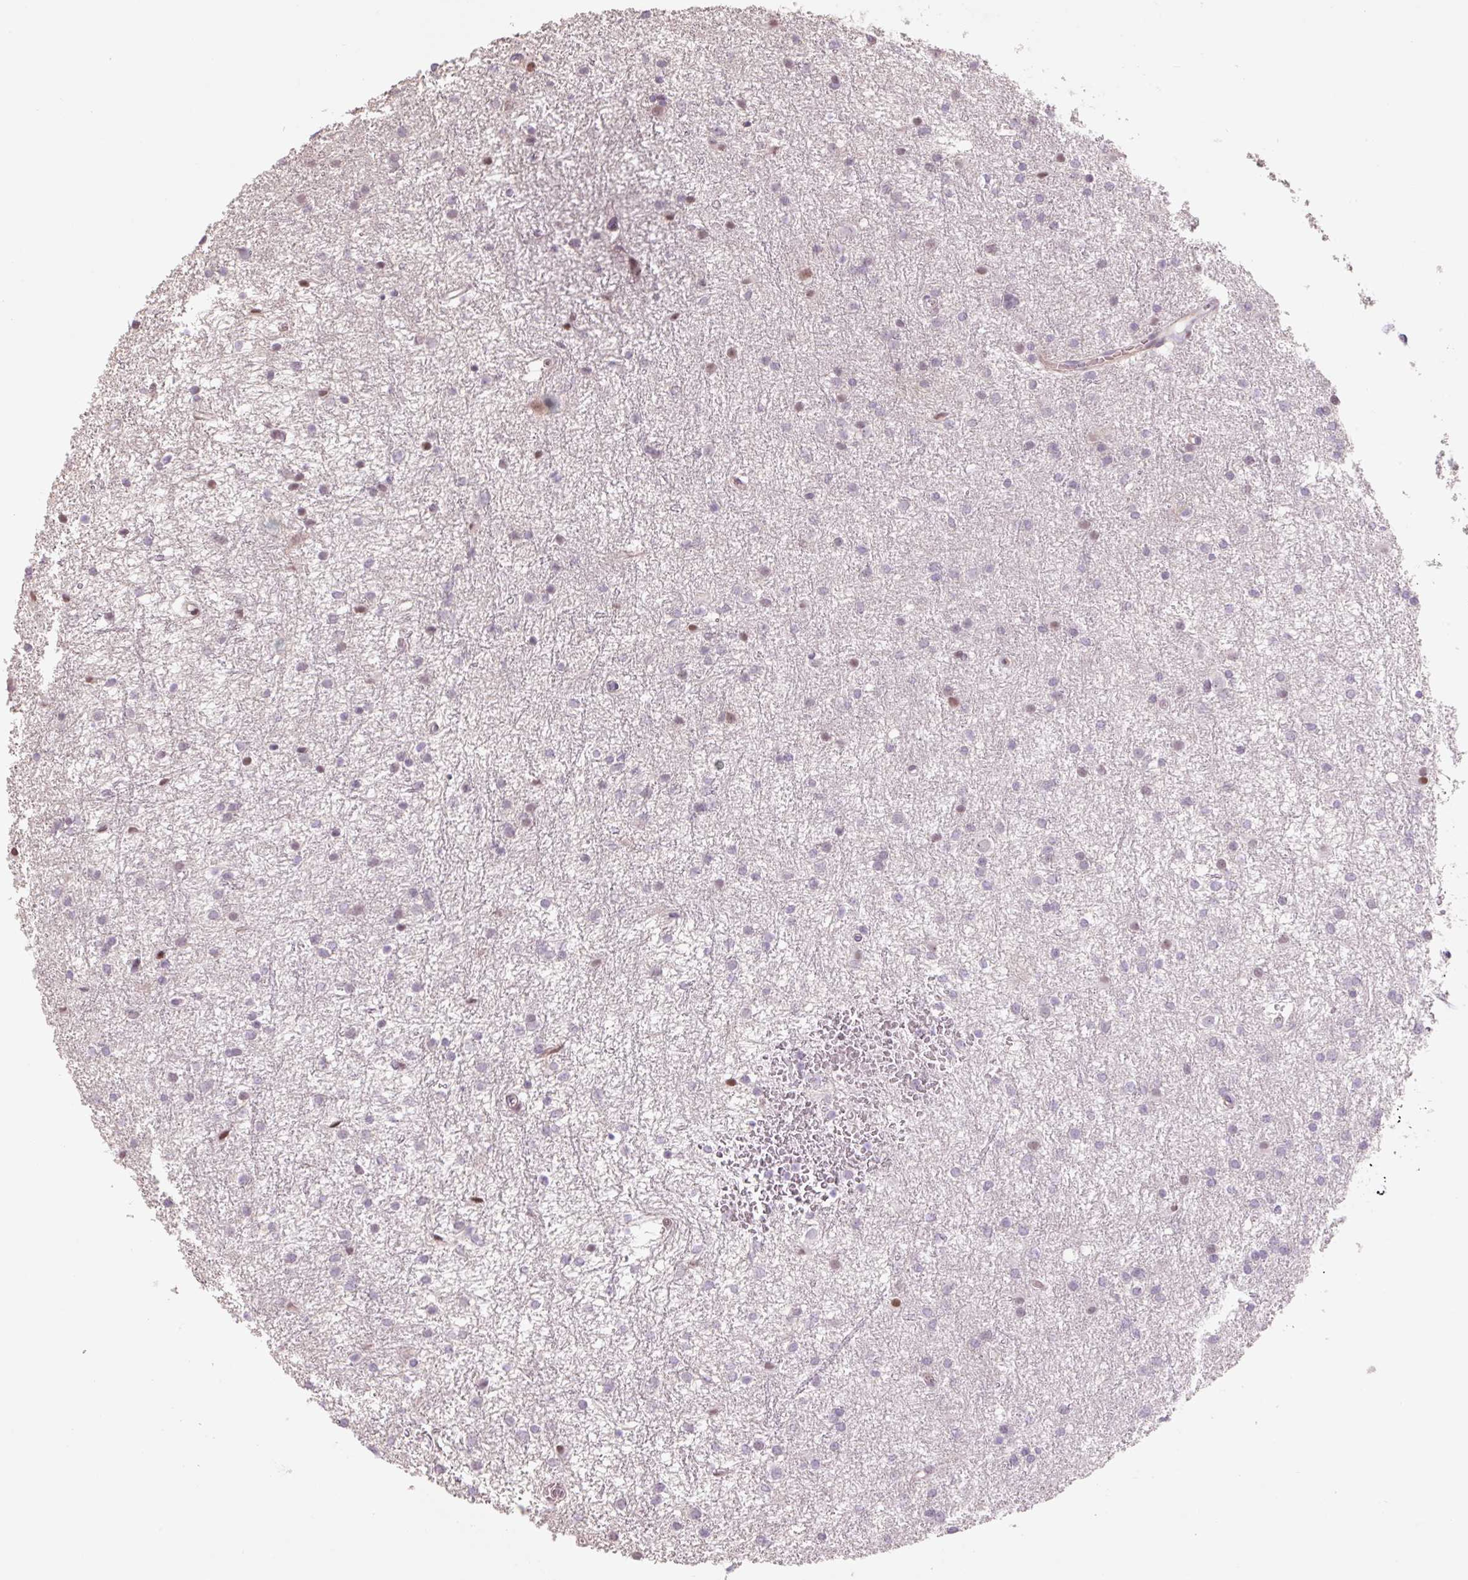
{"staining": {"intensity": "moderate", "quantity": "<25%", "location": "nuclear"}, "tissue": "glioma", "cell_type": "Tumor cells", "image_type": "cancer", "snomed": [{"axis": "morphology", "description": "Glioma, malignant, High grade"}, {"axis": "topography", "description": "Brain"}], "caption": "Human malignant glioma (high-grade) stained for a protein (brown) demonstrates moderate nuclear positive staining in approximately <25% of tumor cells.", "gene": "ZNF552", "patient": {"sex": "female", "age": 50}}